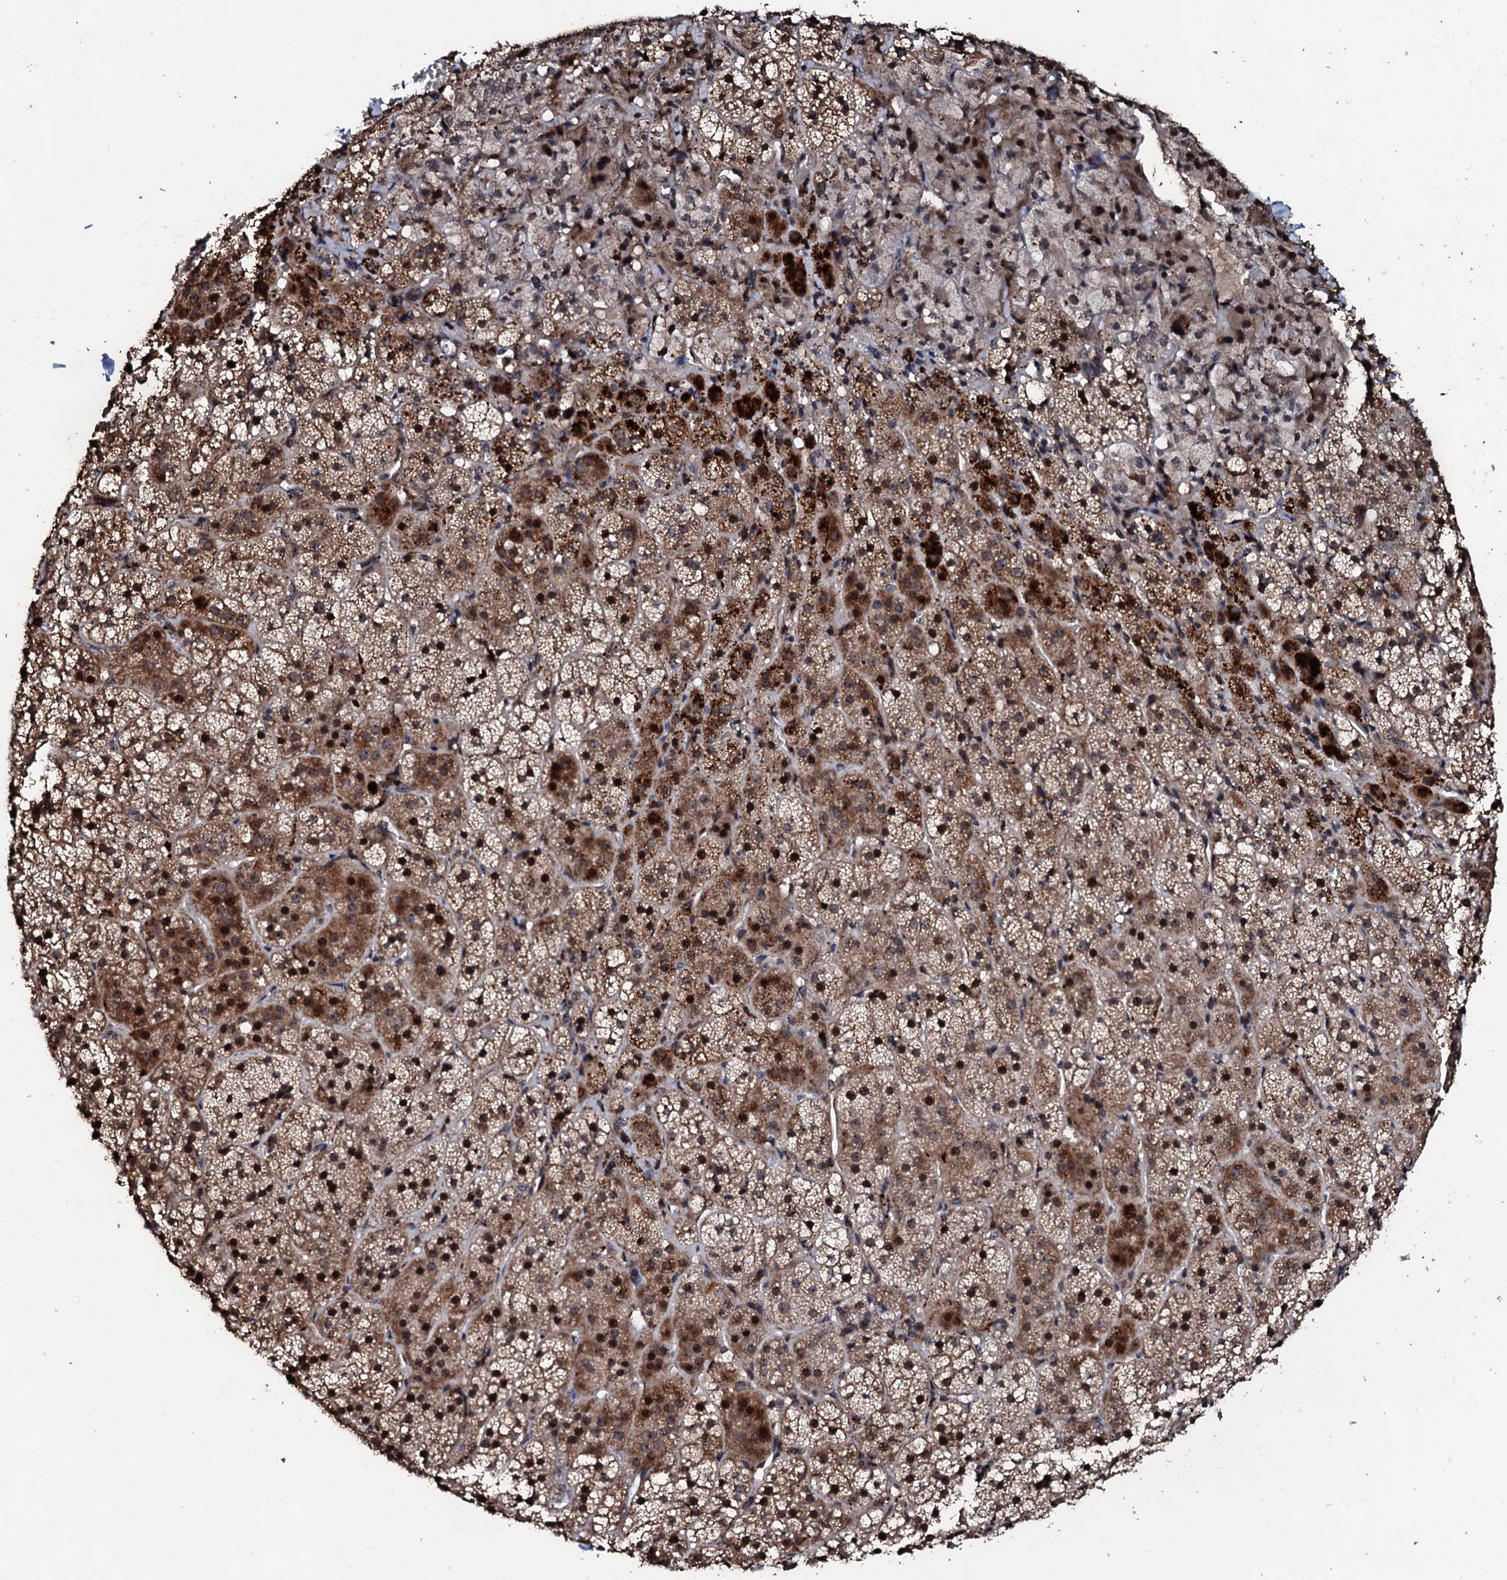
{"staining": {"intensity": "strong", "quantity": "25%-75%", "location": "cytoplasmic/membranous,nuclear"}, "tissue": "adrenal gland", "cell_type": "Glandular cells", "image_type": "normal", "snomed": [{"axis": "morphology", "description": "Normal tissue, NOS"}, {"axis": "topography", "description": "Adrenal gland"}], "caption": "Glandular cells display strong cytoplasmic/membranous,nuclear positivity in approximately 25%-75% of cells in normal adrenal gland.", "gene": "SUPT7L", "patient": {"sex": "female", "age": 44}}